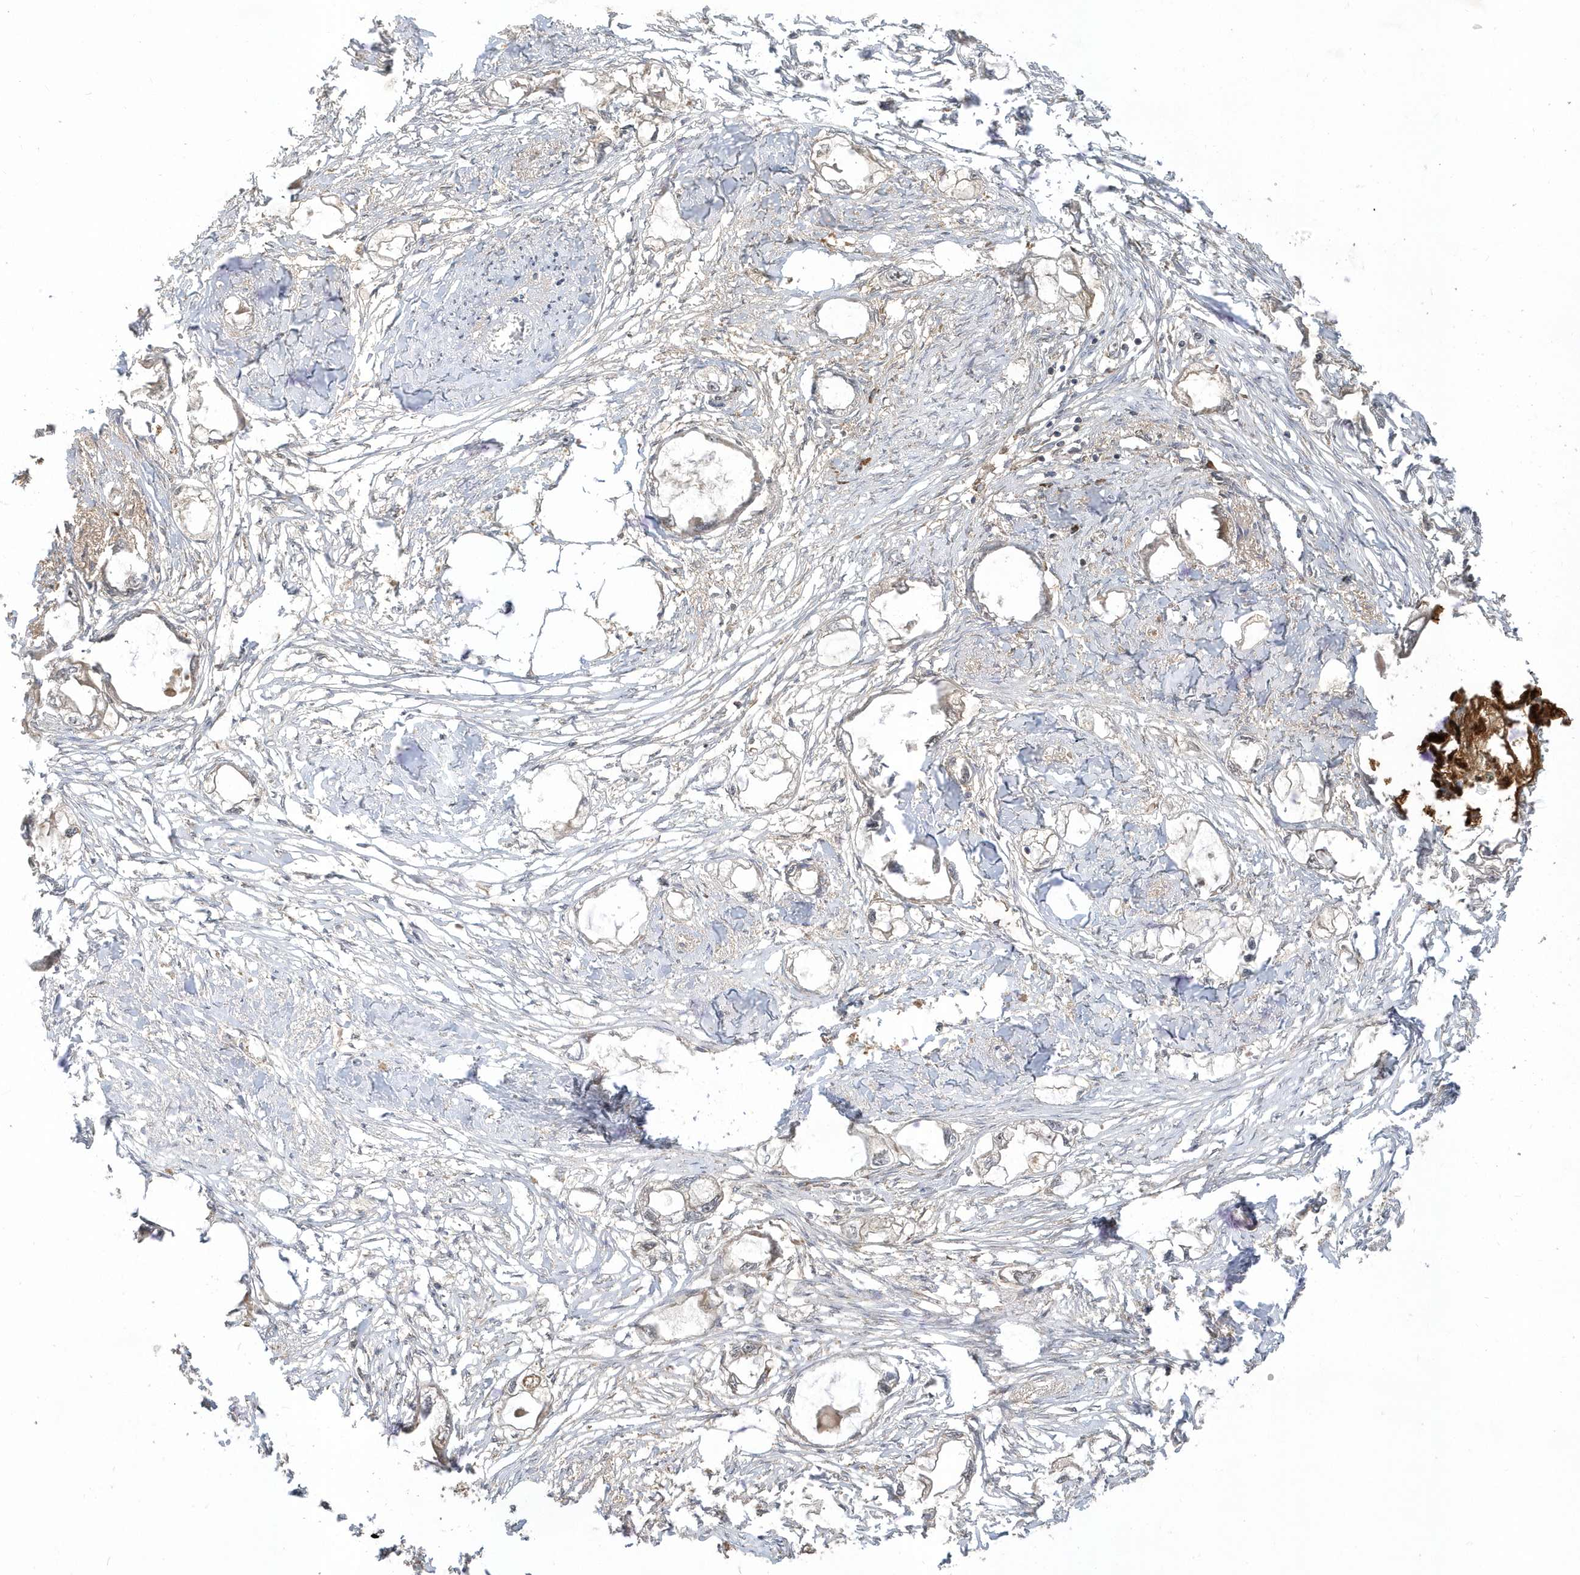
{"staining": {"intensity": "negative", "quantity": "none", "location": "none"}, "tissue": "endometrial cancer", "cell_type": "Tumor cells", "image_type": "cancer", "snomed": [{"axis": "morphology", "description": "Adenocarcinoma, NOS"}, {"axis": "morphology", "description": "Adenocarcinoma, metastatic, NOS"}, {"axis": "topography", "description": "Adipose tissue"}, {"axis": "topography", "description": "Endometrium"}], "caption": "High magnification brightfield microscopy of endometrial adenocarcinoma stained with DAB (brown) and counterstained with hematoxylin (blue): tumor cells show no significant positivity. (DAB (3,3'-diaminobenzidine) immunohistochemistry (IHC), high magnification).", "gene": "ECM2", "patient": {"sex": "female", "age": 67}}